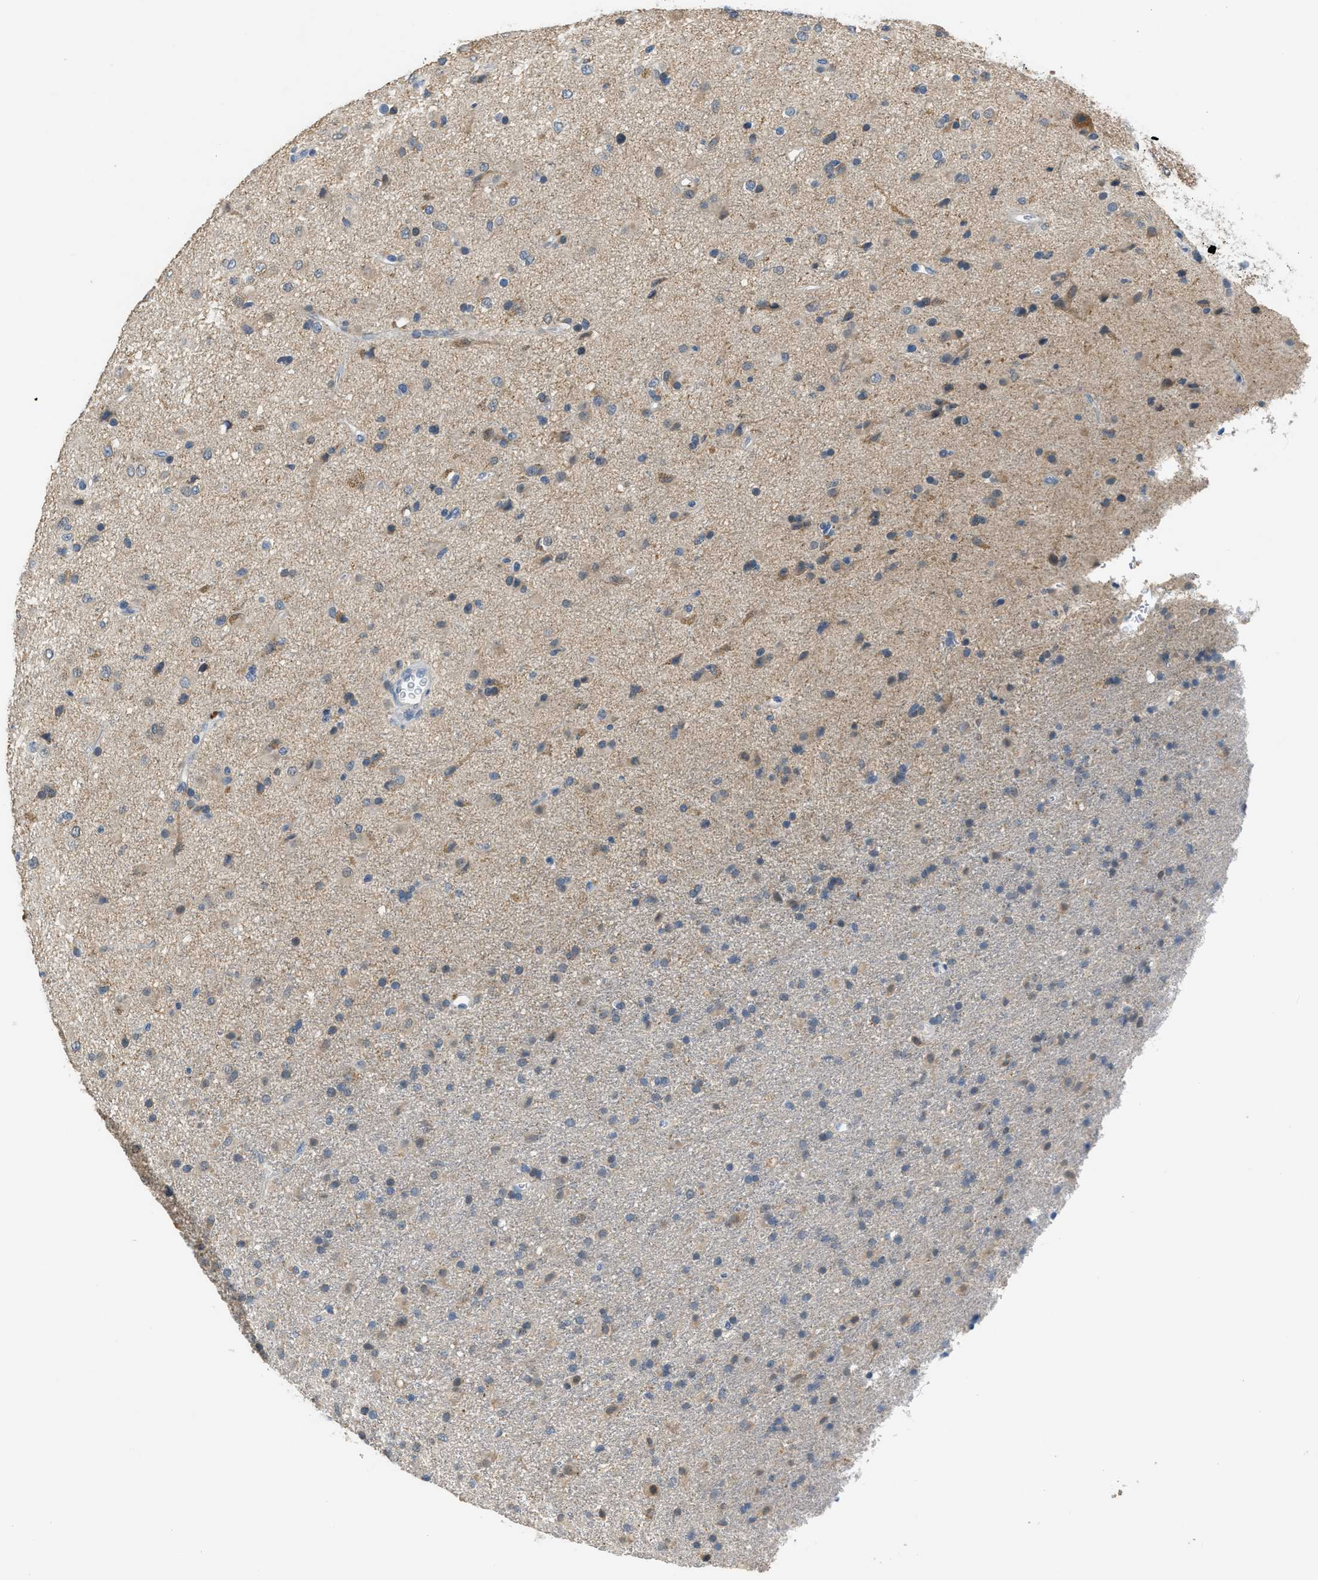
{"staining": {"intensity": "weak", "quantity": "25%-75%", "location": "cytoplasmic/membranous"}, "tissue": "glioma", "cell_type": "Tumor cells", "image_type": "cancer", "snomed": [{"axis": "morphology", "description": "Glioma, malignant, Low grade"}, {"axis": "topography", "description": "Brain"}], "caption": "Malignant low-grade glioma stained with IHC reveals weak cytoplasmic/membranous expression in about 25%-75% of tumor cells. (IHC, brightfield microscopy, high magnification).", "gene": "TOMM34", "patient": {"sex": "male", "age": 65}}